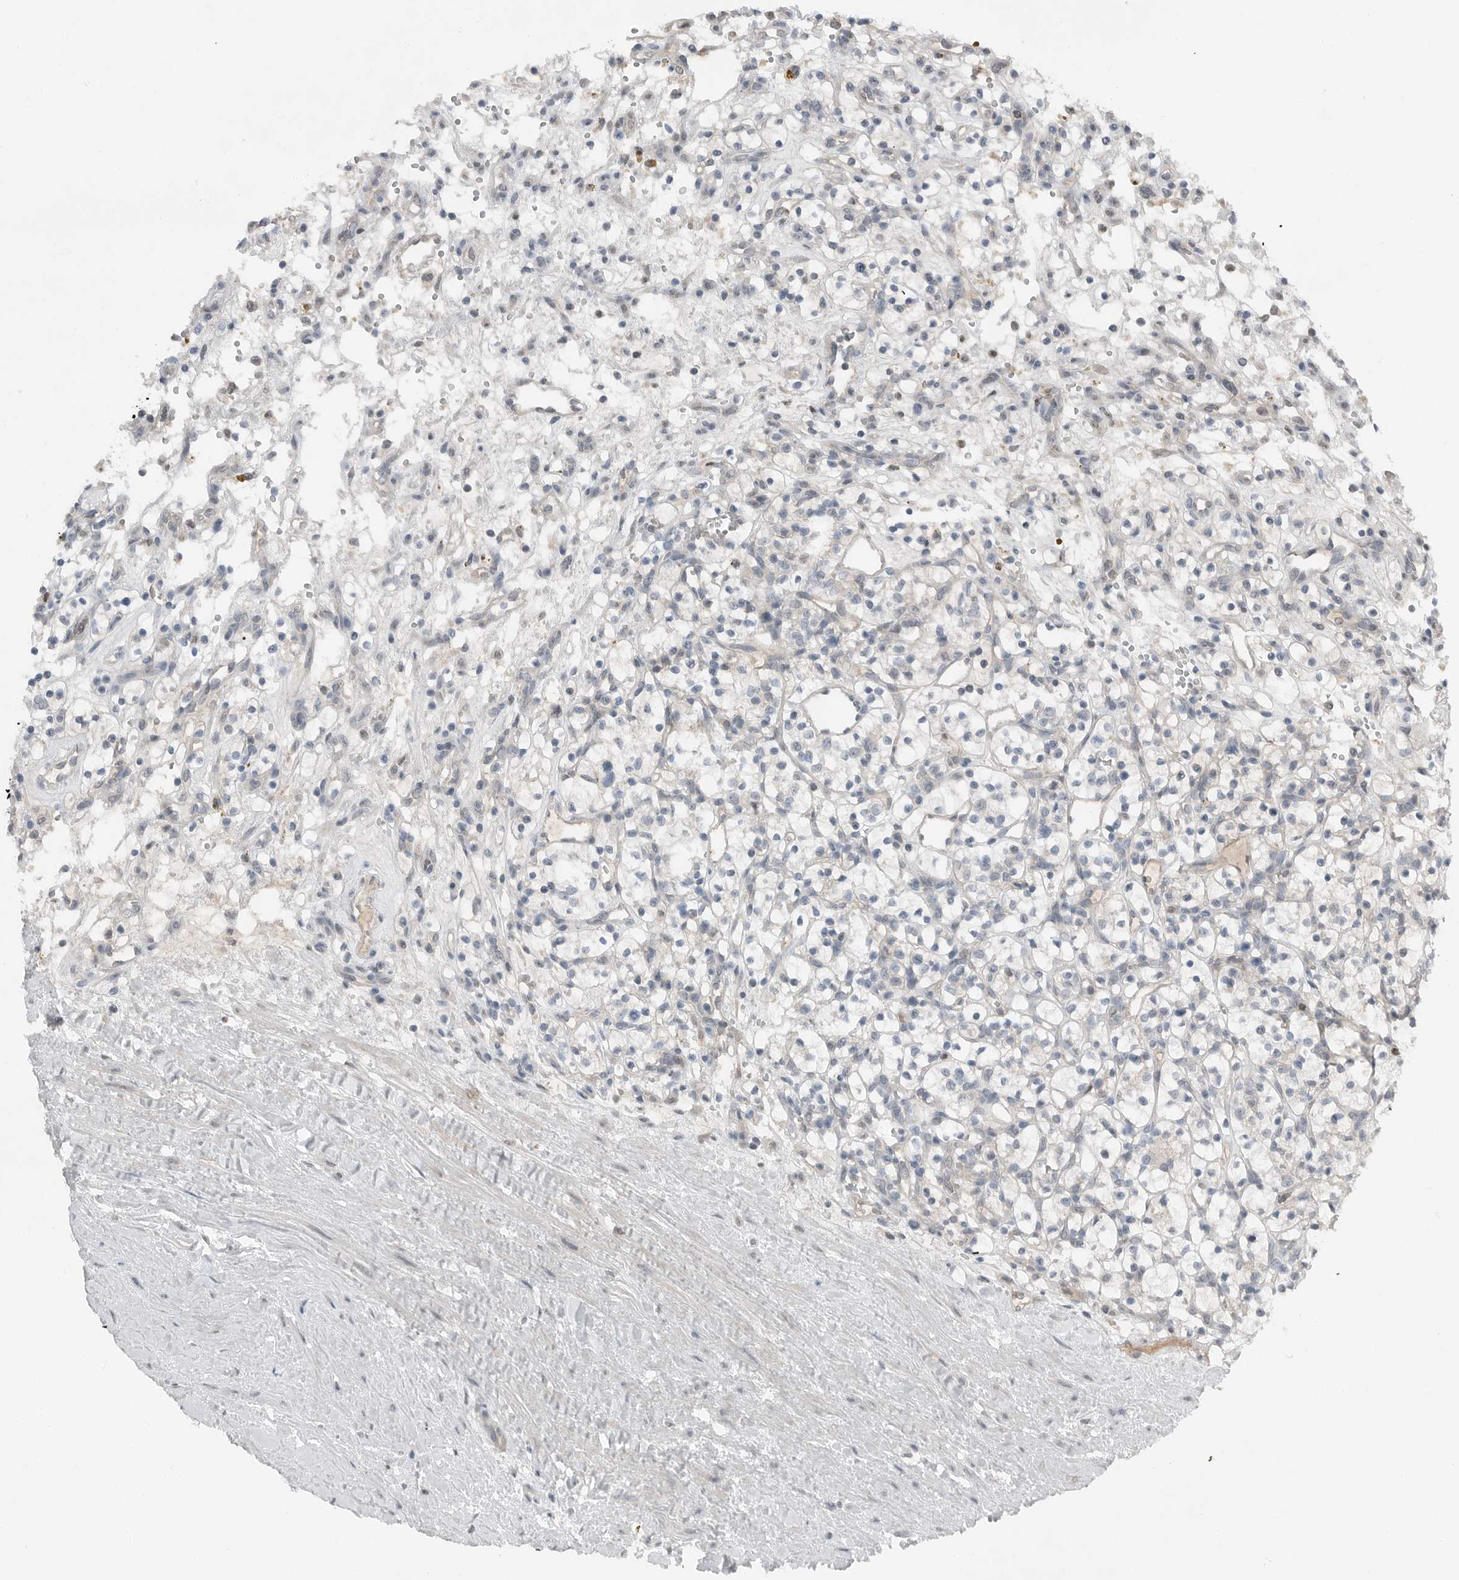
{"staining": {"intensity": "negative", "quantity": "none", "location": "none"}, "tissue": "renal cancer", "cell_type": "Tumor cells", "image_type": "cancer", "snomed": [{"axis": "morphology", "description": "Adenocarcinoma, NOS"}, {"axis": "topography", "description": "Kidney"}], "caption": "DAB (3,3'-diaminobenzidine) immunohistochemical staining of human renal adenocarcinoma reveals no significant staining in tumor cells.", "gene": "MFAP3L", "patient": {"sex": "female", "age": 57}}